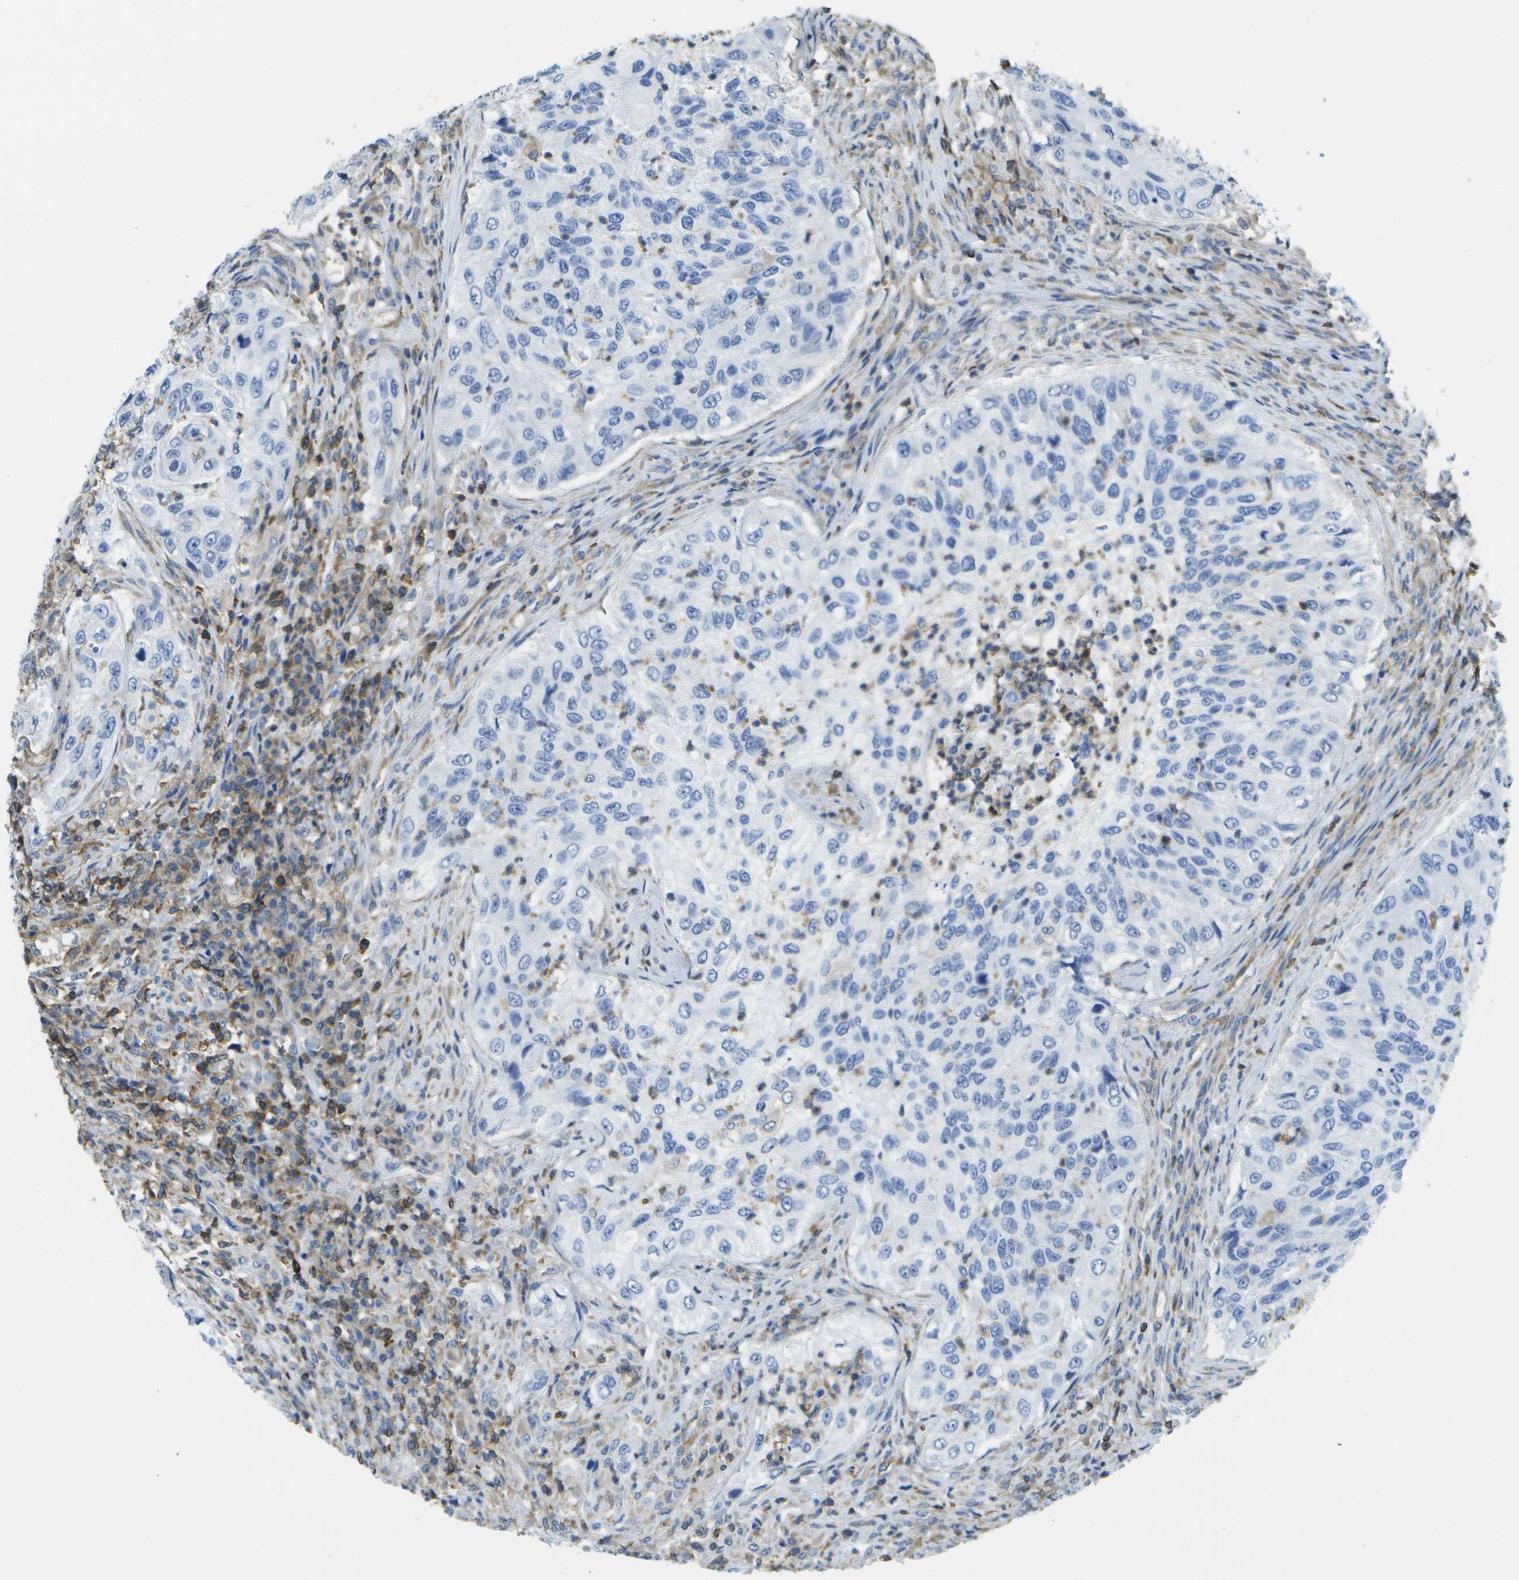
{"staining": {"intensity": "negative", "quantity": "none", "location": "none"}, "tissue": "urothelial cancer", "cell_type": "Tumor cells", "image_type": "cancer", "snomed": [{"axis": "morphology", "description": "Urothelial carcinoma, High grade"}, {"axis": "topography", "description": "Urinary bladder"}], "caption": "Protein analysis of urothelial cancer demonstrates no significant expression in tumor cells.", "gene": "RCSD1", "patient": {"sex": "female", "age": 60}}